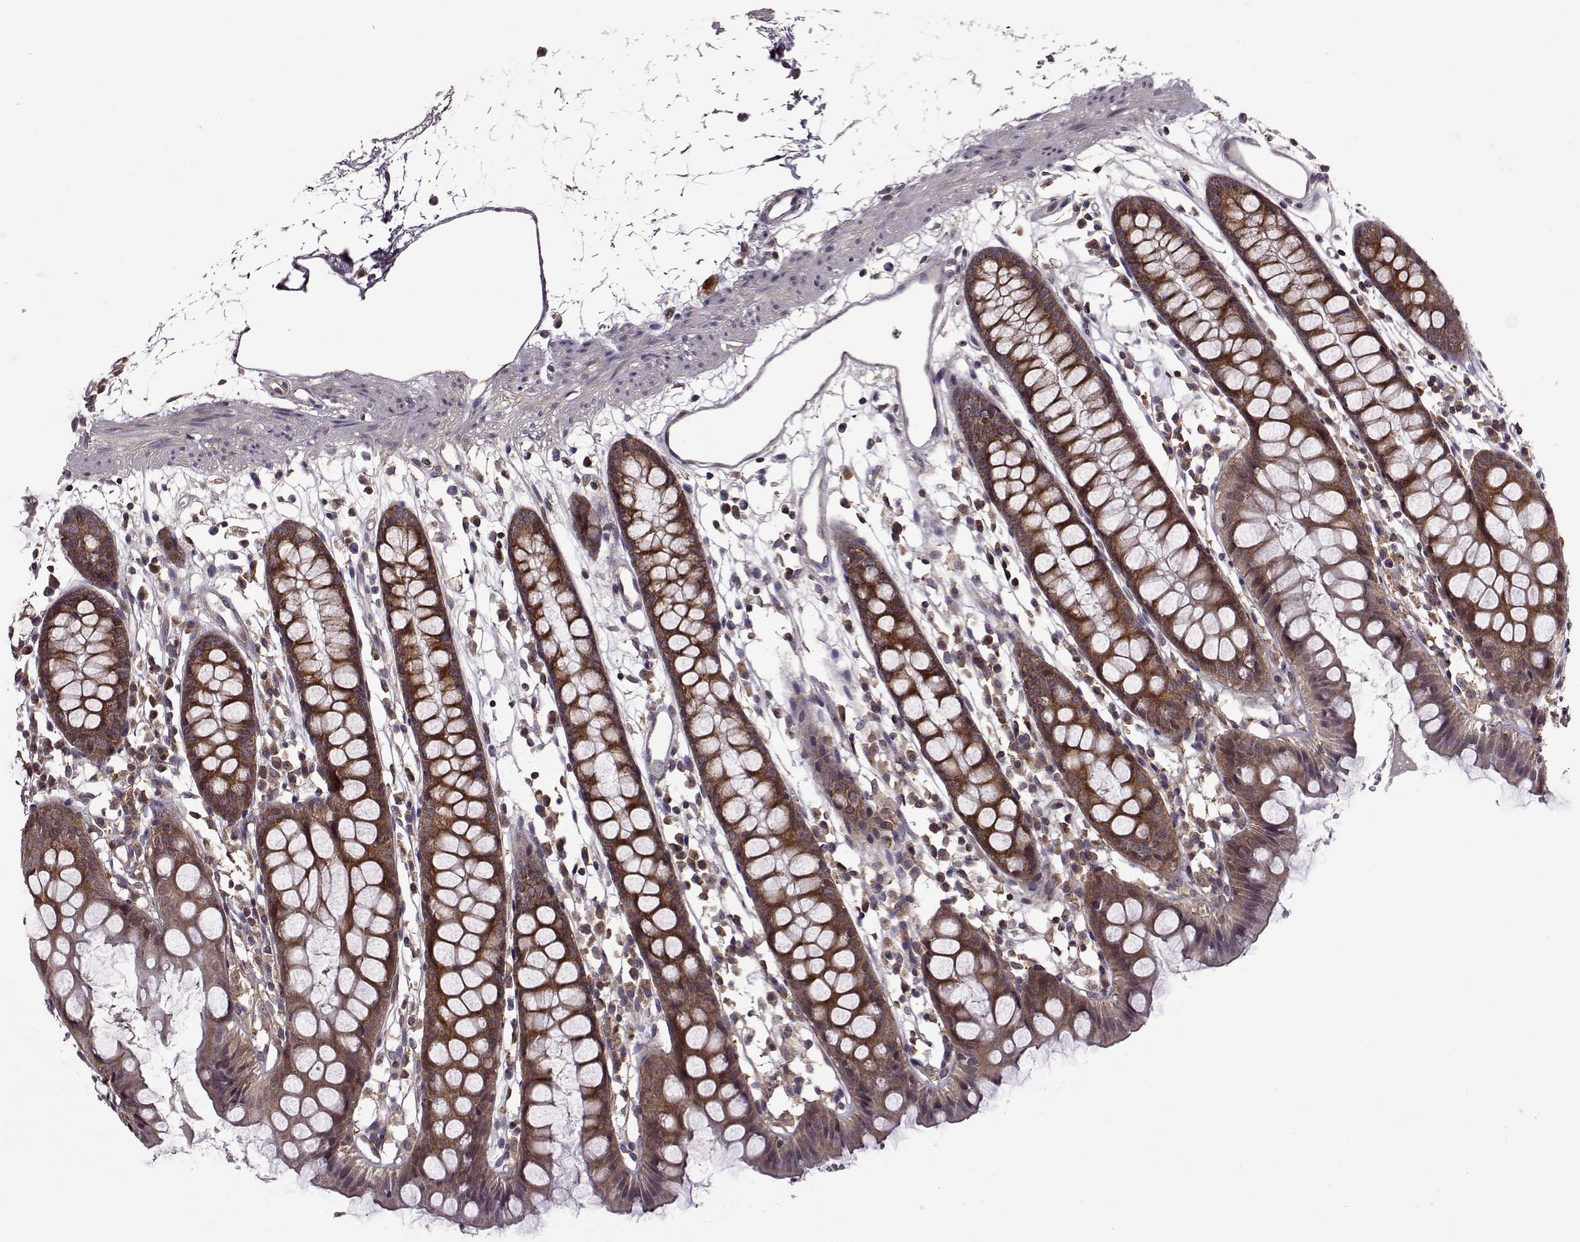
{"staining": {"intensity": "moderate", "quantity": ">75%", "location": "cytoplasmic/membranous"}, "tissue": "colon", "cell_type": "Endothelial cells", "image_type": "normal", "snomed": [{"axis": "morphology", "description": "Normal tissue, NOS"}, {"axis": "topography", "description": "Colon"}], "caption": "Protein expression analysis of benign colon displays moderate cytoplasmic/membranous positivity in approximately >75% of endothelial cells. (Stains: DAB in brown, nuclei in blue, Microscopy: brightfield microscopy at high magnification).", "gene": "URI1", "patient": {"sex": "male", "age": 47}}